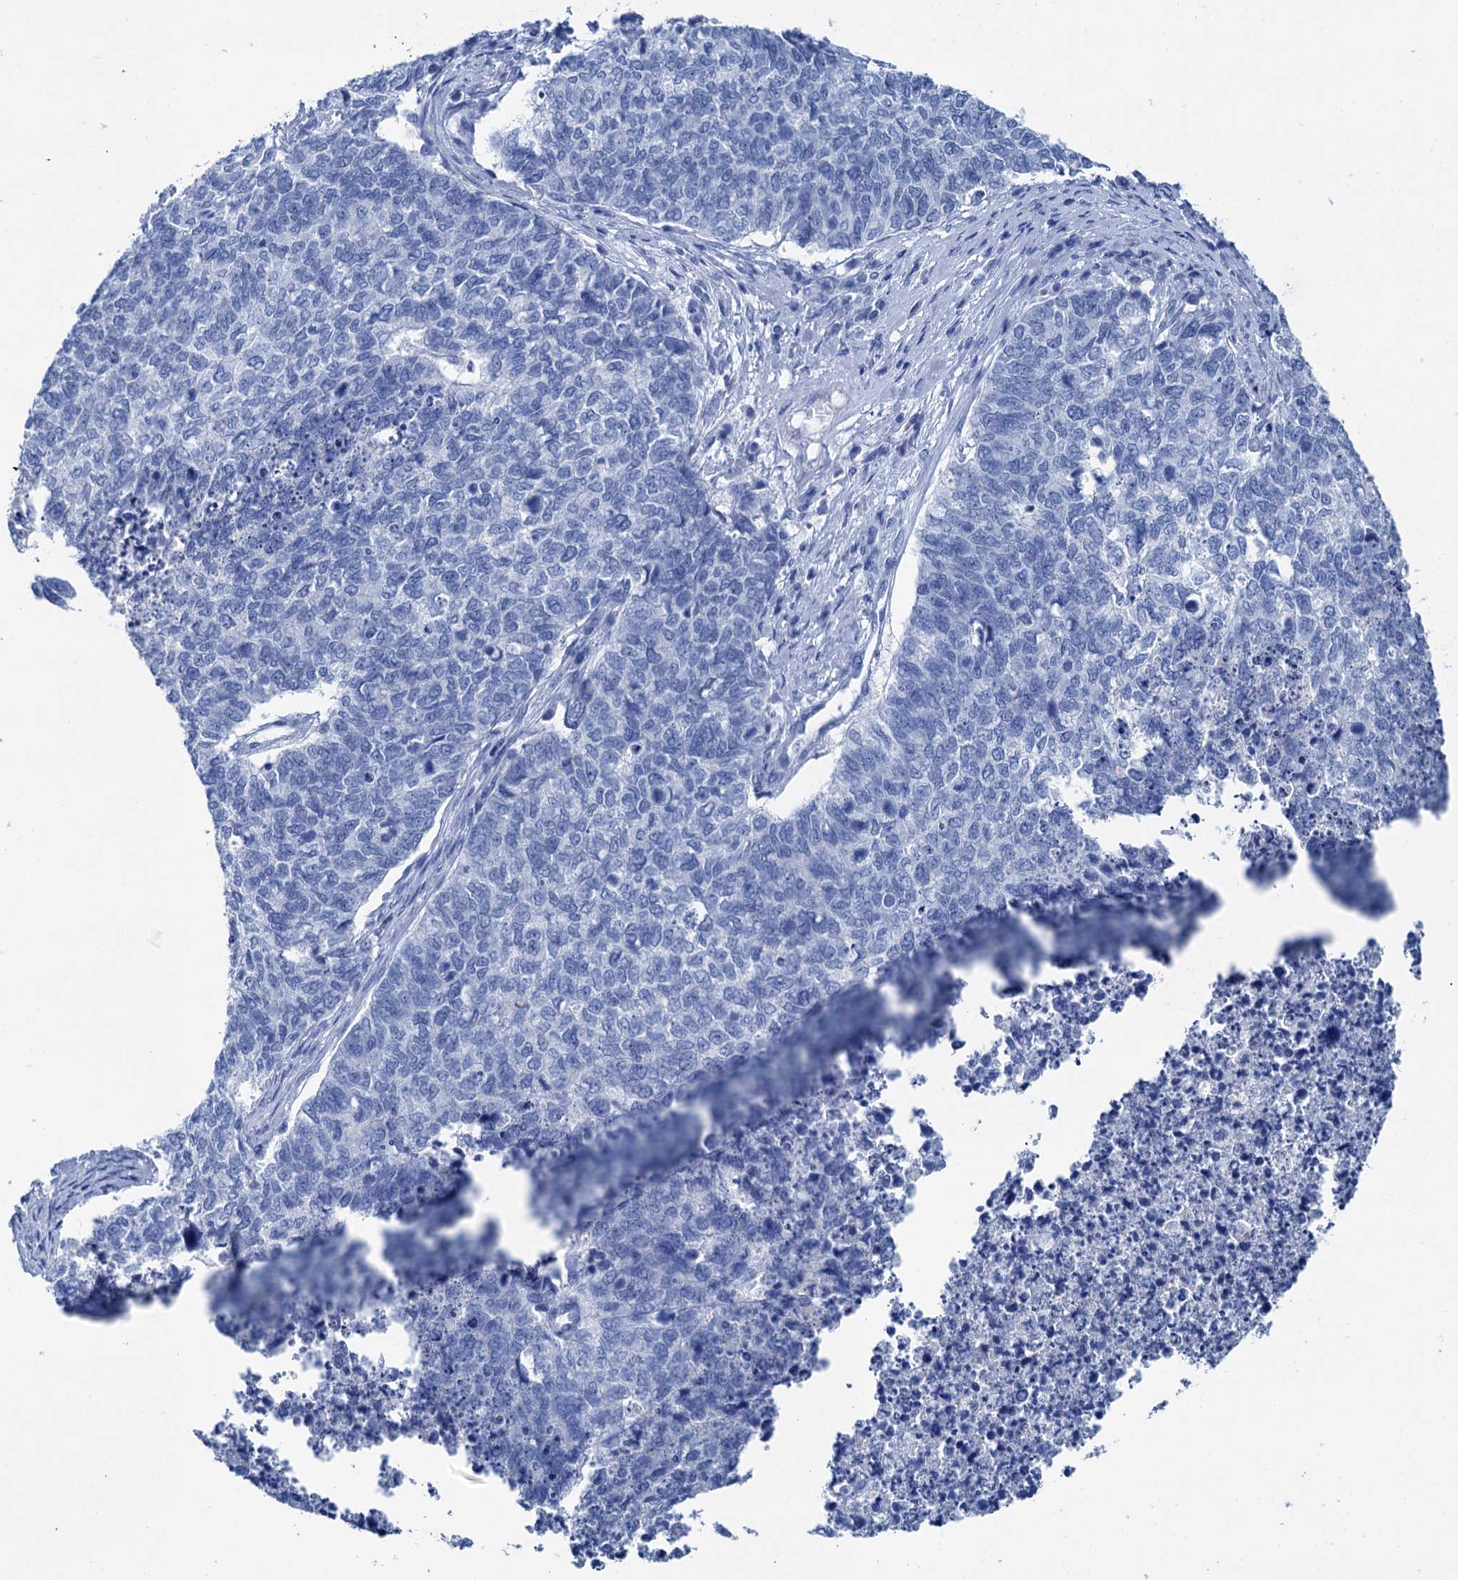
{"staining": {"intensity": "negative", "quantity": "none", "location": "none"}, "tissue": "cervical cancer", "cell_type": "Tumor cells", "image_type": "cancer", "snomed": [{"axis": "morphology", "description": "Squamous cell carcinoma, NOS"}, {"axis": "topography", "description": "Cervix"}], "caption": "Immunohistochemical staining of human cervical squamous cell carcinoma displays no significant expression in tumor cells.", "gene": "BRINP1", "patient": {"sex": "female", "age": 63}}